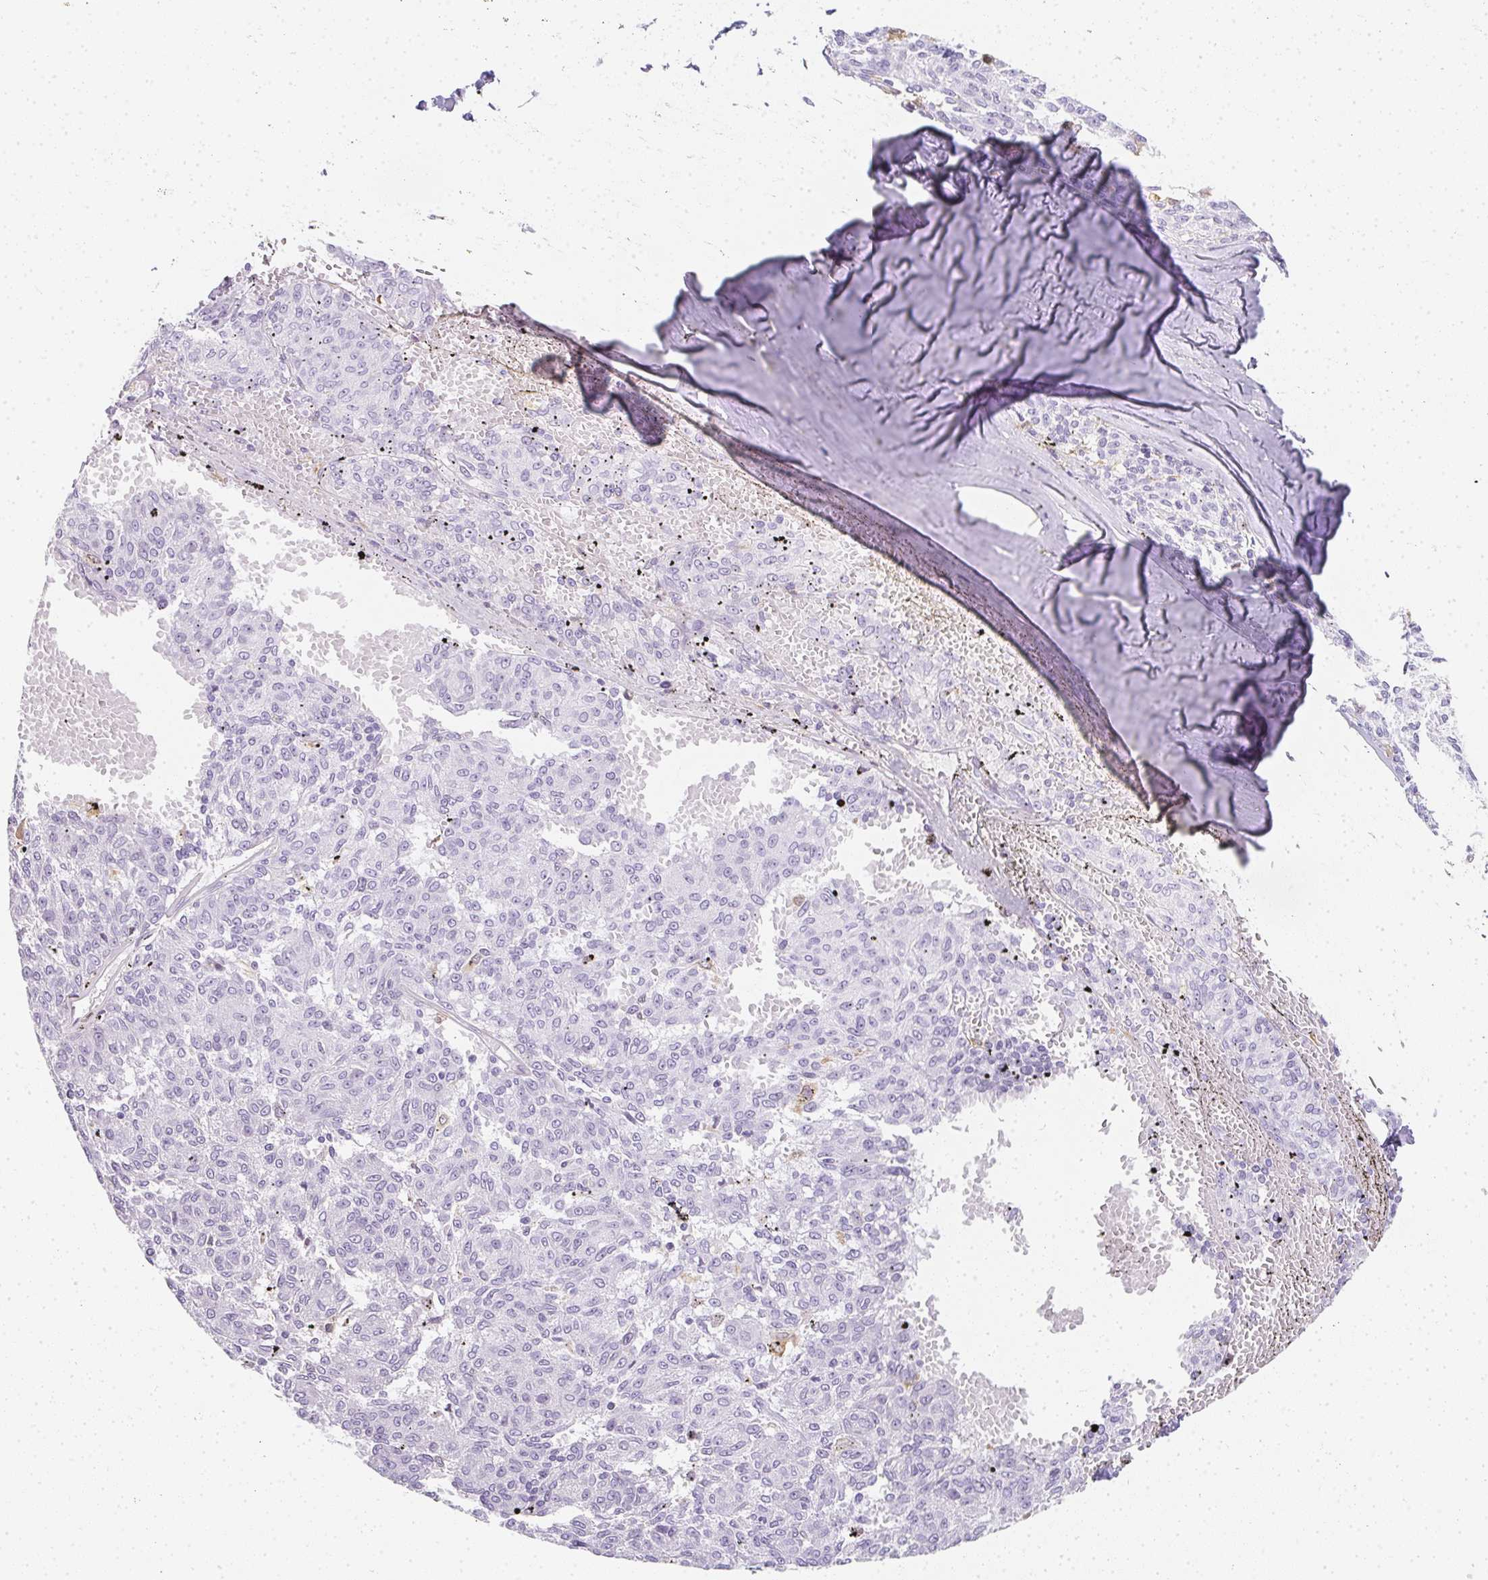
{"staining": {"intensity": "negative", "quantity": "none", "location": "none"}, "tissue": "melanoma", "cell_type": "Tumor cells", "image_type": "cancer", "snomed": [{"axis": "morphology", "description": "Malignant melanoma, NOS"}, {"axis": "topography", "description": "Skin"}], "caption": "A histopathology image of melanoma stained for a protein displays no brown staining in tumor cells. (DAB (3,3'-diaminobenzidine) immunohistochemistry (IHC) with hematoxylin counter stain).", "gene": "HK3", "patient": {"sex": "female", "age": 72}}